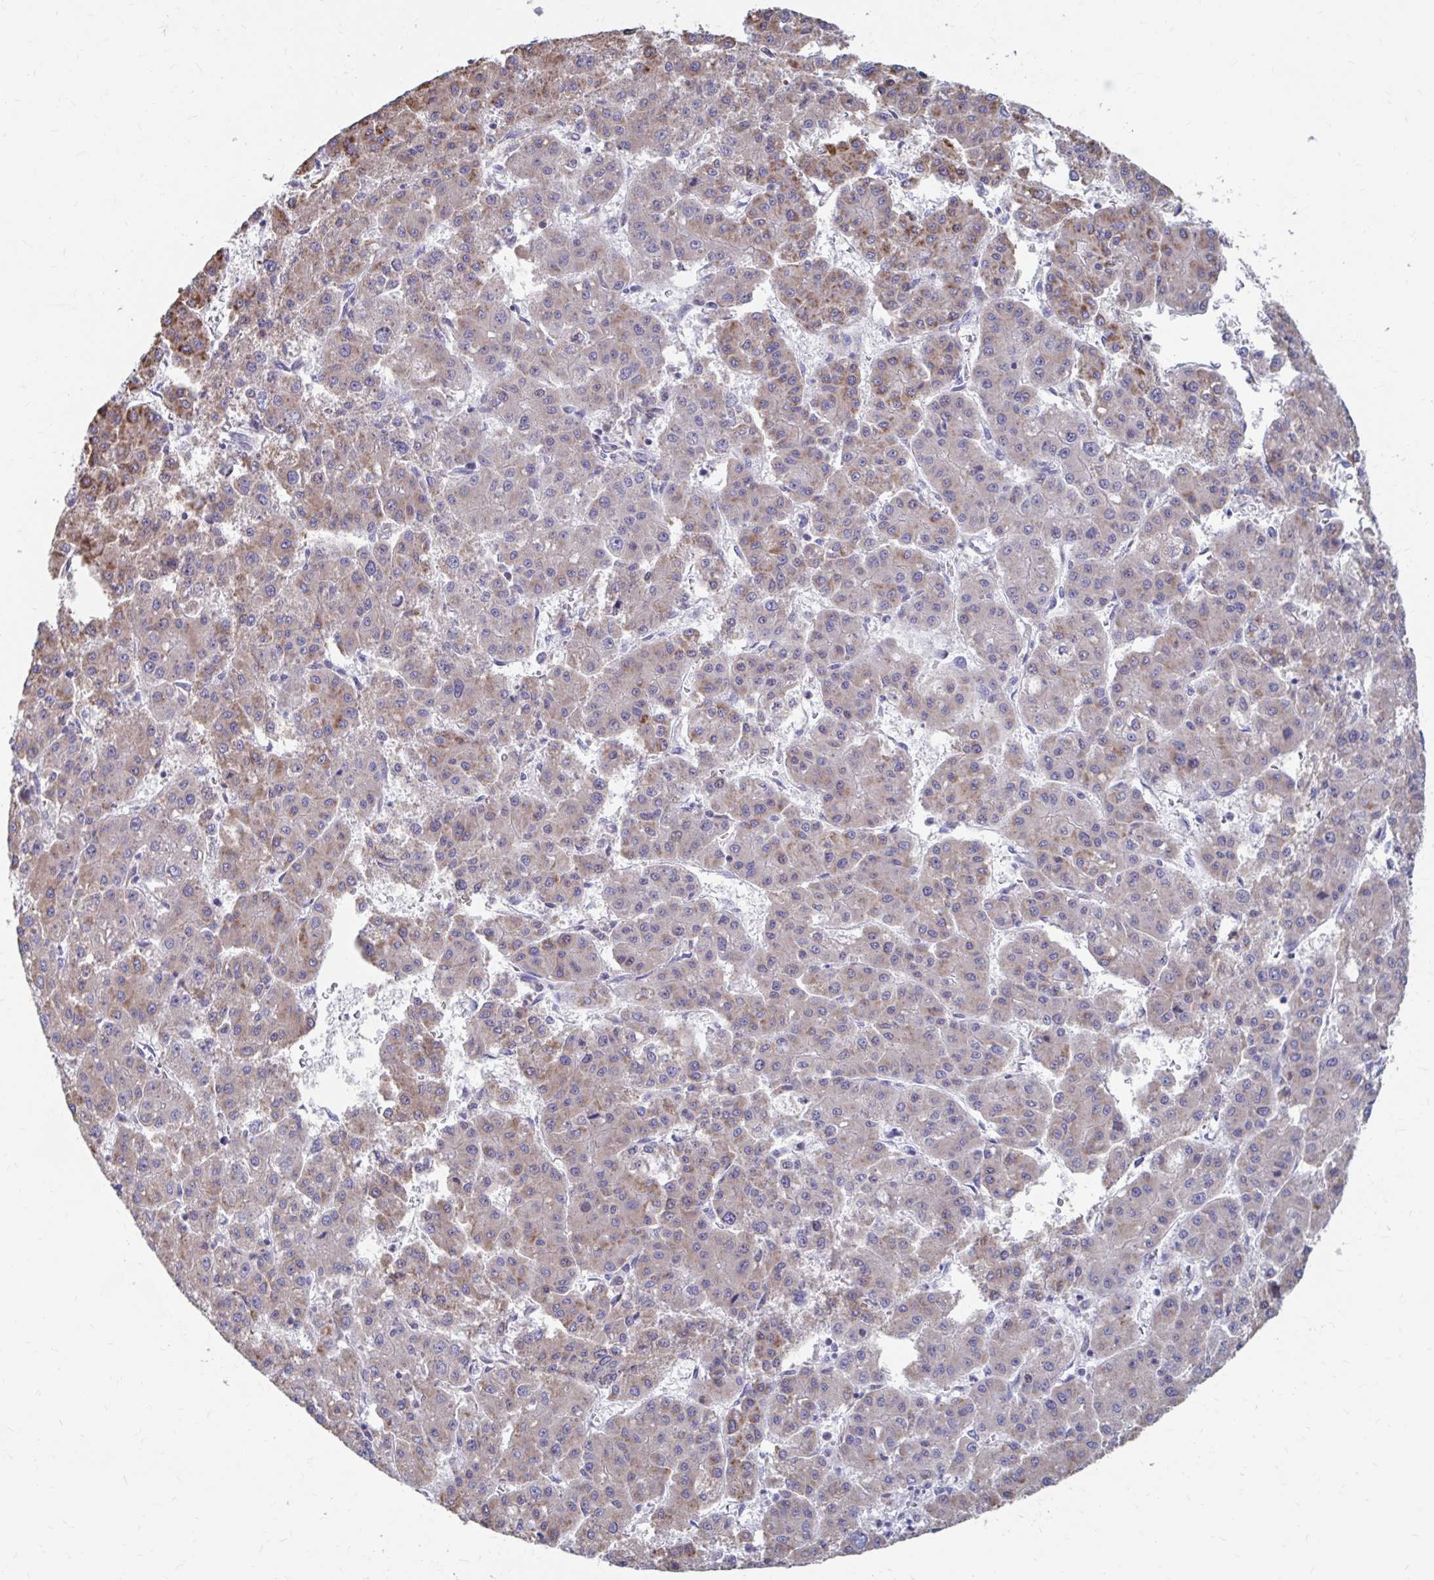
{"staining": {"intensity": "moderate", "quantity": "25%-75%", "location": "cytoplasmic/membranous"}, "tissue": "liver cancer", "cell_type": "Tumor cells", "image_type": "cancer", "snomed": [{"axis": "morphology", "description": "Carcinoma, Hepatocellular, NOS"}, {"axis": "topography", "description": "Liver"}], "caption": "Protein expression analysis of liver cancer (hepatocellular carcinoma) shows moderate cytoplasmic/membranous staining in approximately 25%-75% of tumor cells.", "gene": "FKBP2", "patient": {"sex": "male", "age": 73}}